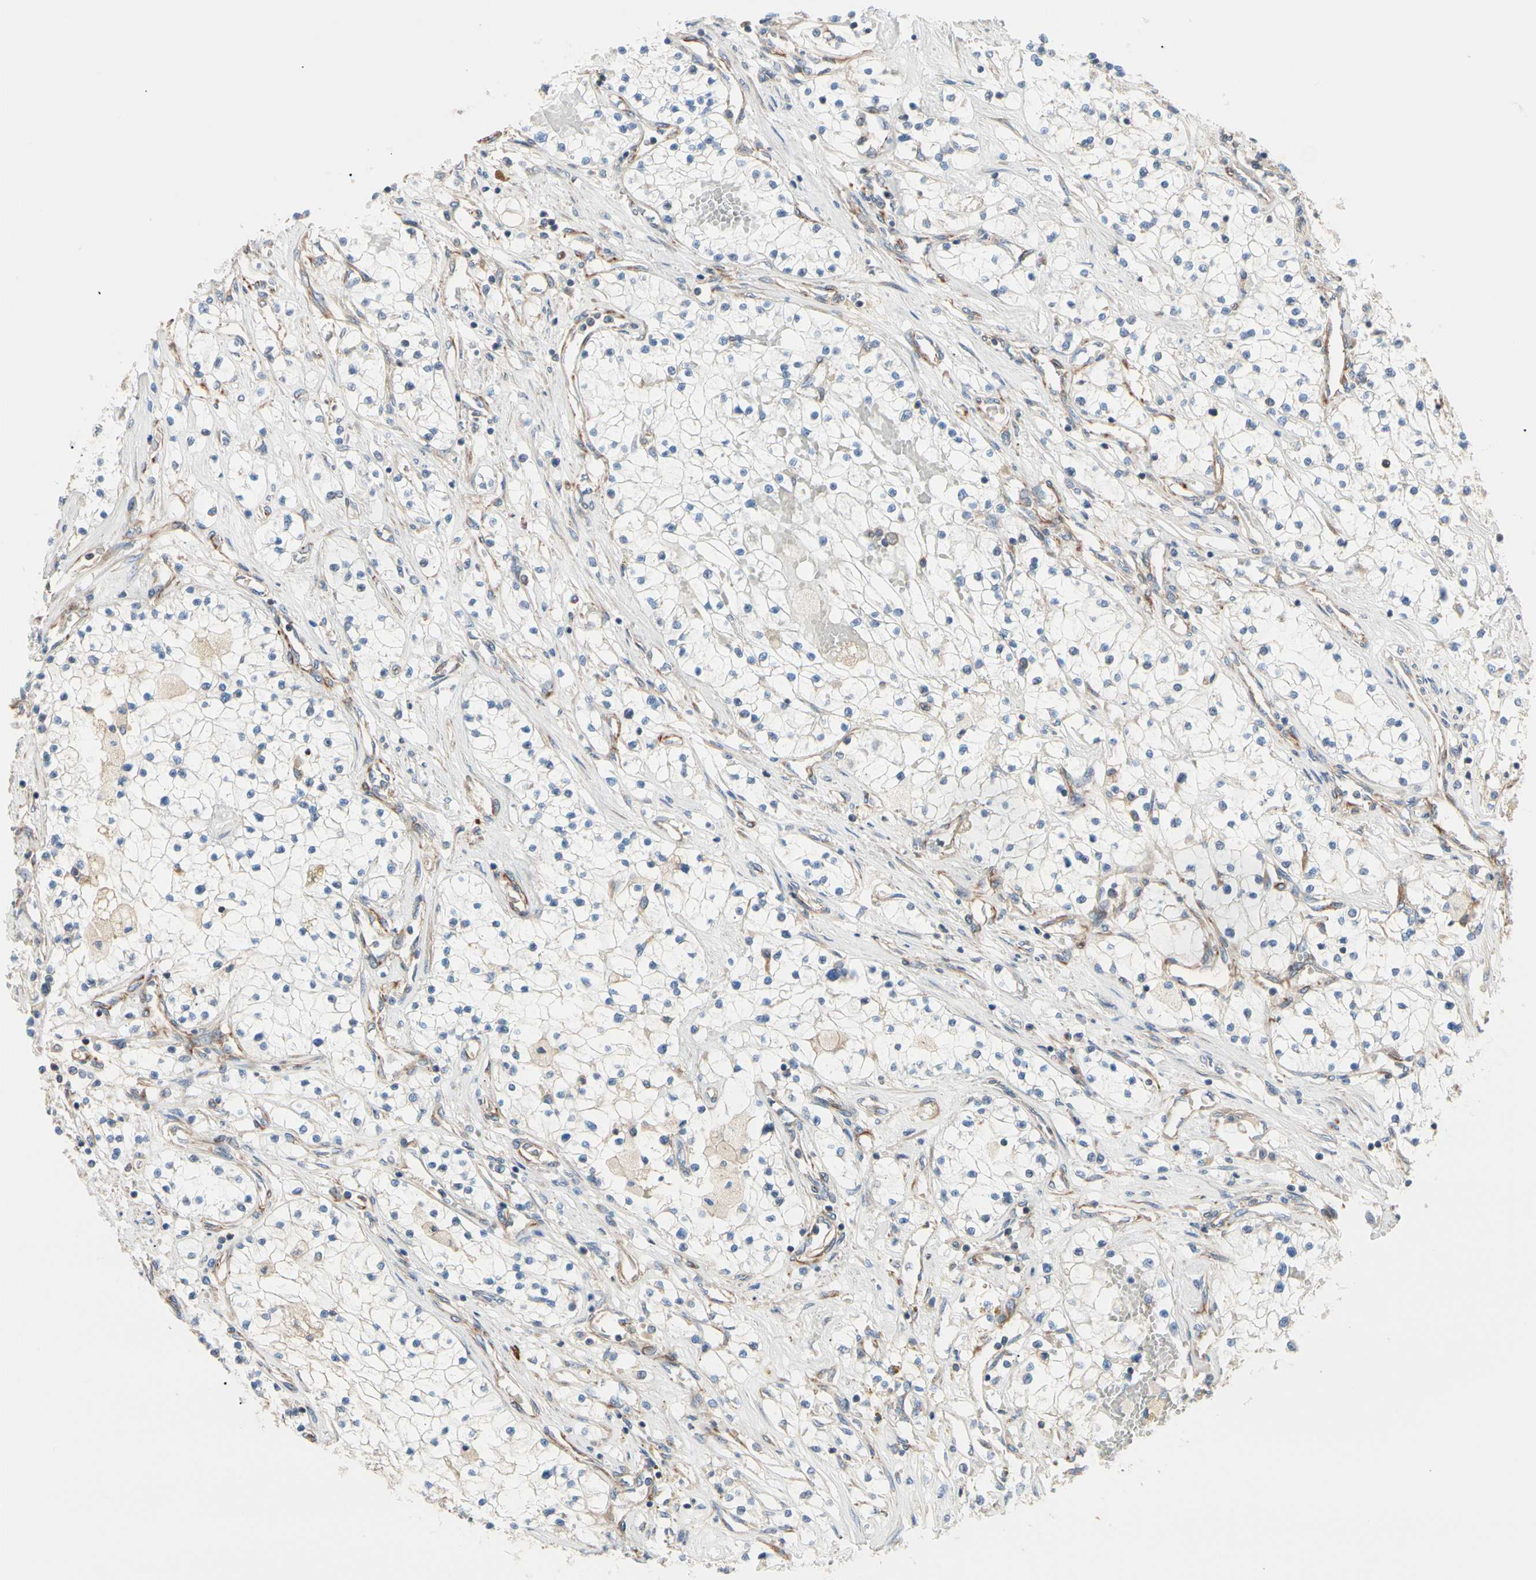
{"staining": {"intensity": "negative", "quantity": "none", "location": "none"}, "tissue": "renal cancer", "cell_type": "Tumor cells", "image_type": "cancer", "snomed": [{"axis": "morphology", "description": "Adenocarcinoma, NOS"}, {"axis": "topography", "description": "Kidney"}], "caption": "Tumor cells are negative for protein expression in human renal cancer (adenocarcinoma).", "gene": "ROCK1", "patient": {"sex": "male", "age": 68}}